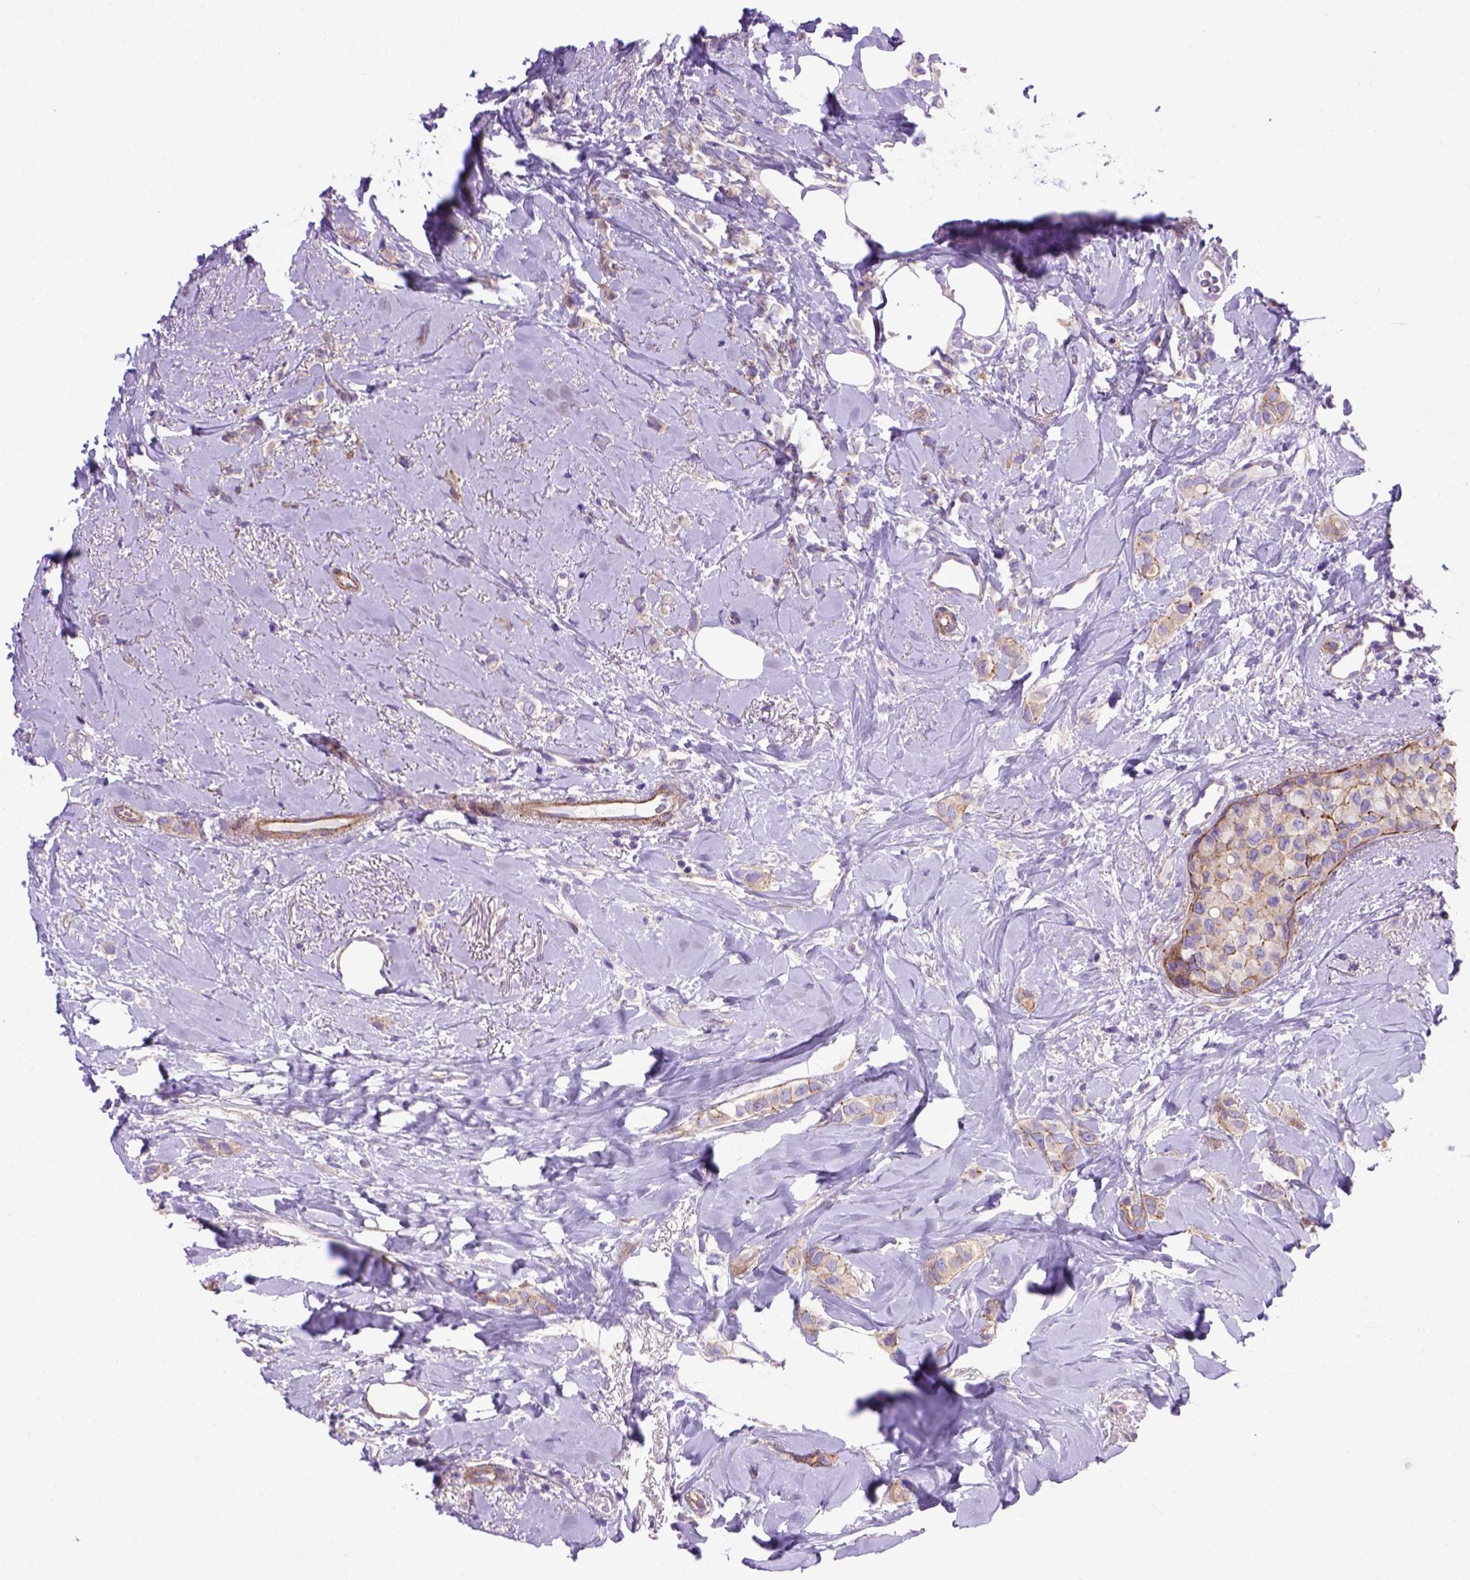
{"staining": {"intensity": "moderate", "quantity": ">75%", "location": "cytoplasmic/membranous"}, "tissue": "breast cancer", "cell_type": "Tumor cells", "image_type": "cancer", "snomed": [{"axis": "morphology", "description": "Lobular carcinoma"}, {"axis": "topography", "description": "Breast"}], "caption": "Human breast cancer (lobular carcinoma) stained with a protein marker displays moderate staining in tumor cells.", "gene": "PEX12", "patient": {"sex": "female", "age": 66}}